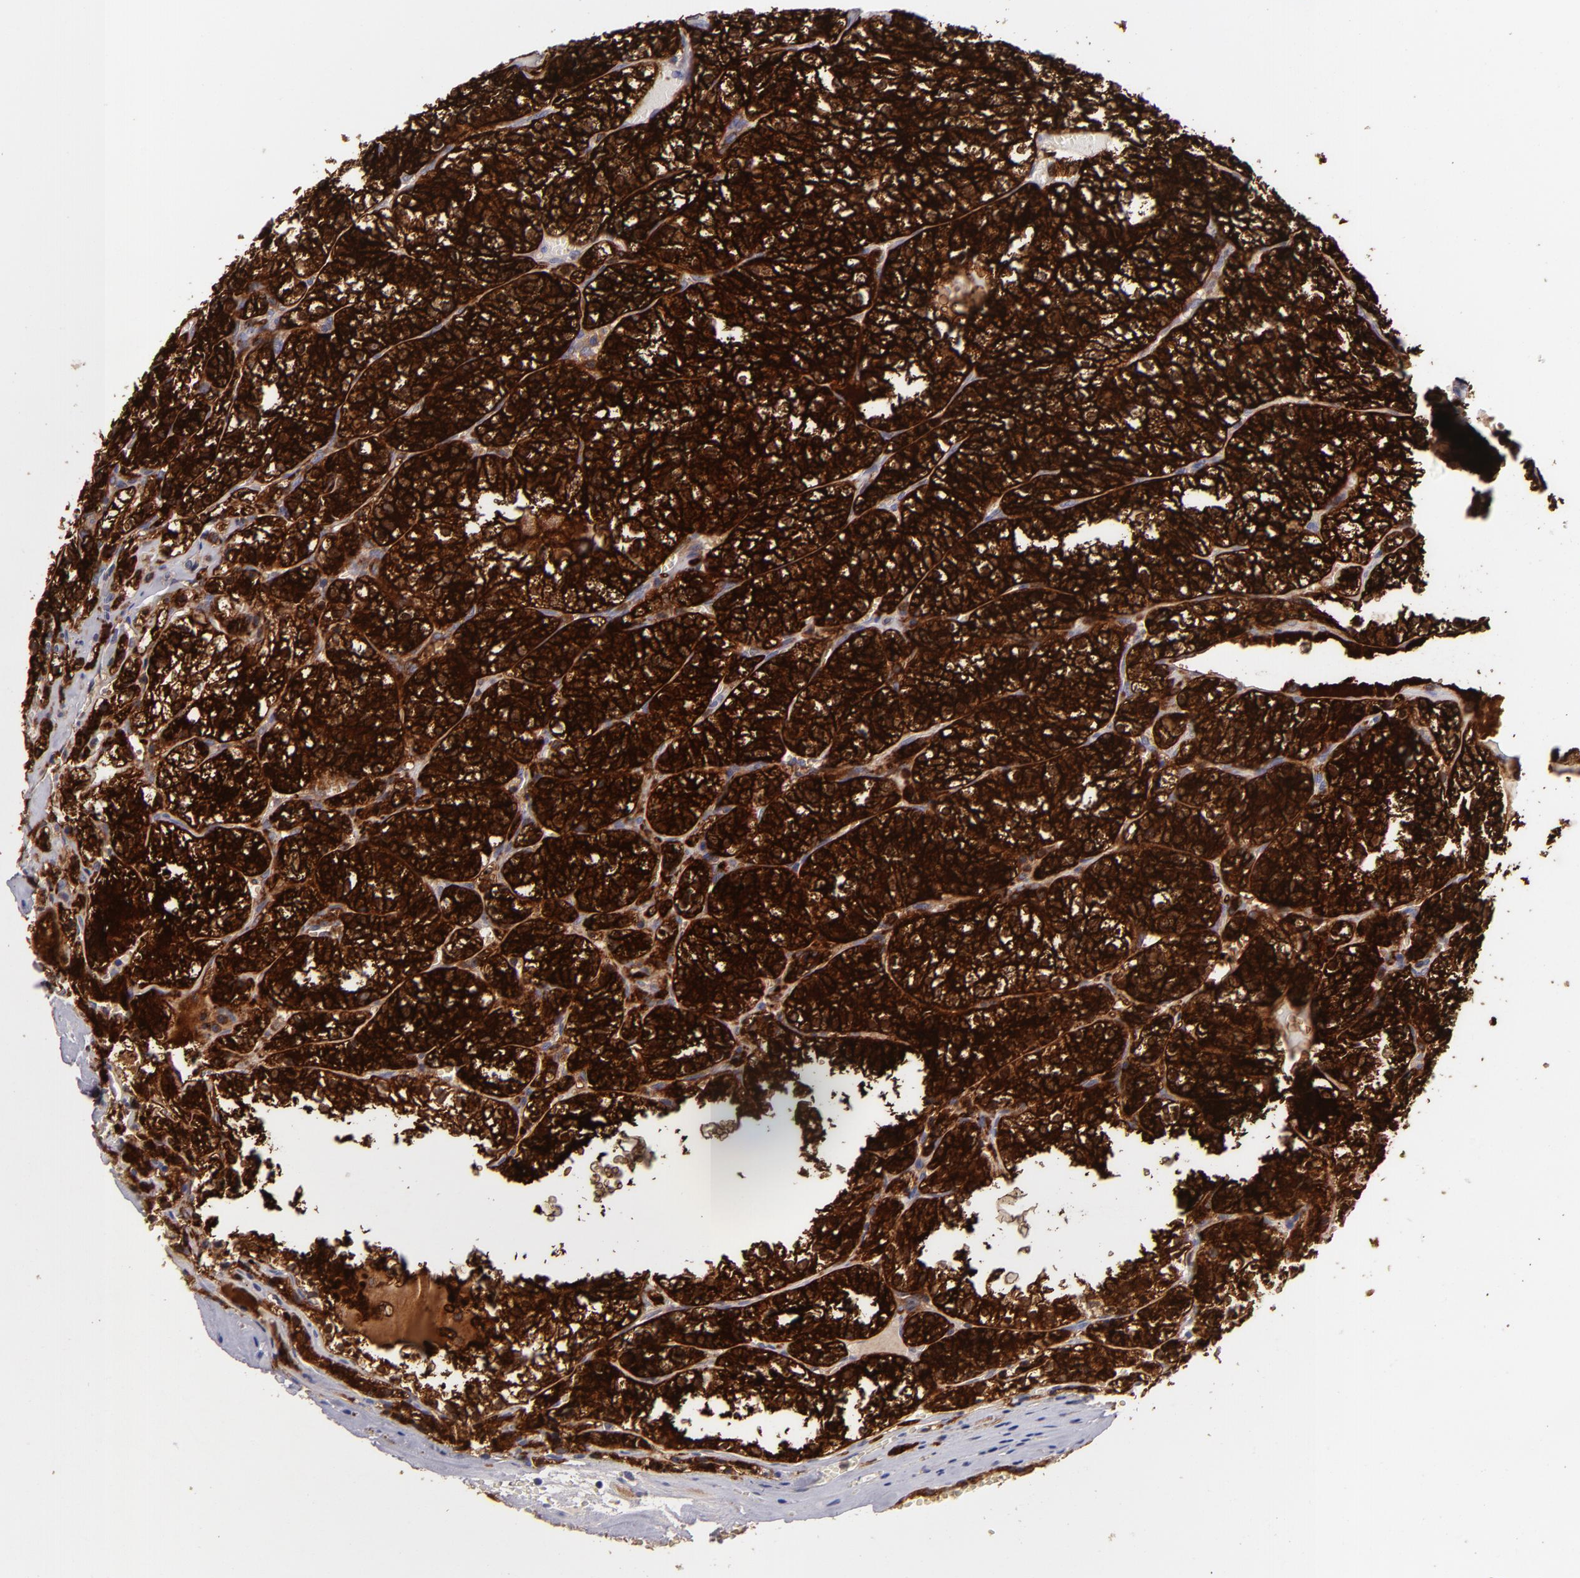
{"staining": {"intensity": "strong", "quantity": ">75%", "location": "cytoplasmic/membranous"}, "tissue": "renal cancer", "cell_type": "Tumor cells", "image_type": "cancer", "snomed": [{"axis": "morphology", "description": "Adenocarcinoma, NOS"}, {"axis": "topography", "description": "Kidney"}], "caption": "Immunohistochemical staining of human renal cancer (adenocarcinoma) shows strong cytoplasmic/membranous protein staining in approximately >75% of tumor cells. Immunohistochemistry (ihc) stains the protein in brown and the nuclei are stained blue.", "gene": "MMP10", "patient": {"sex": "male", "age": 61}}